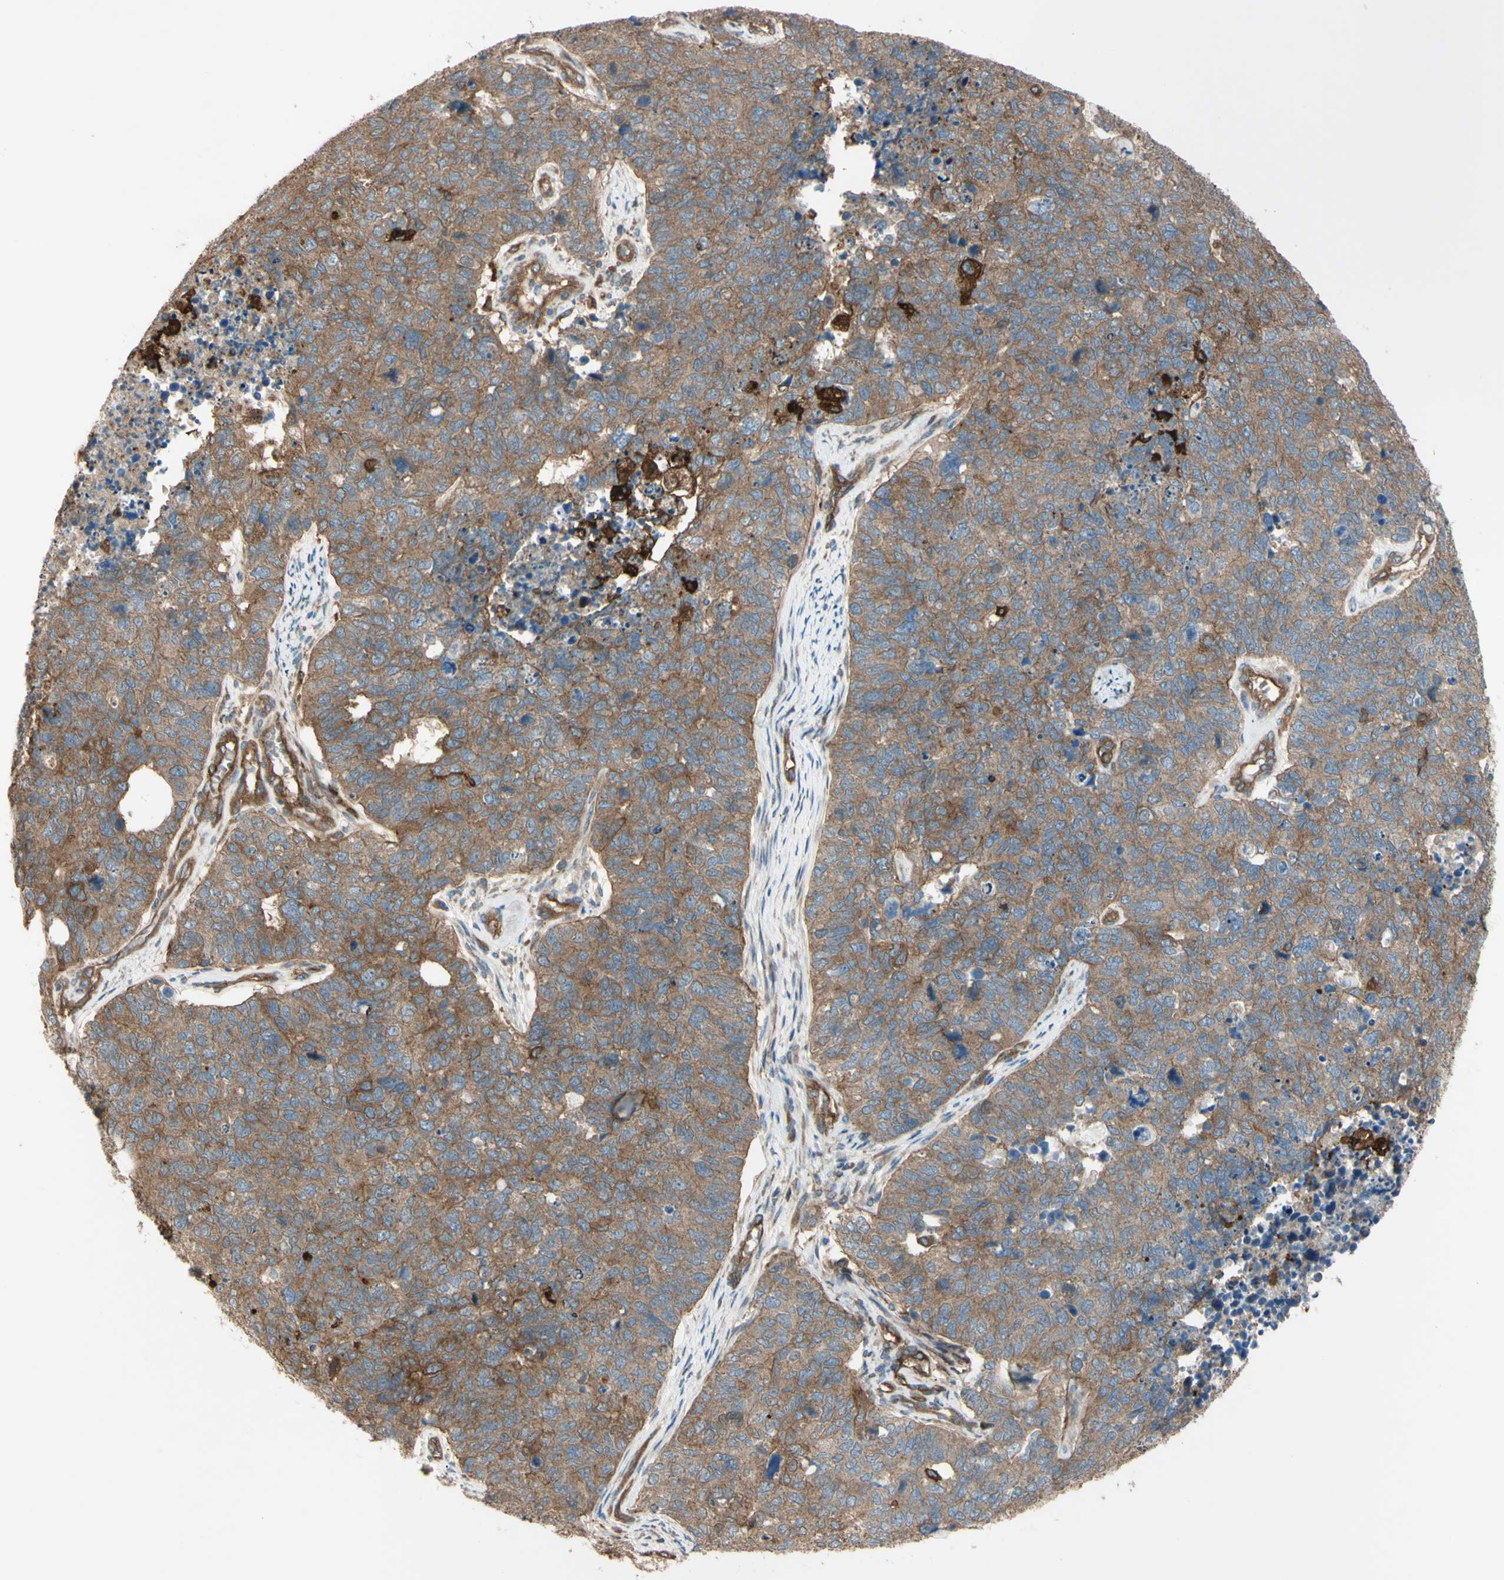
{"staining": {"intensity": "moderate", "quantity": ">75%", "location": "cytoplasmic/membranous"}, "tissue": "cervical cancer", "cell_type": "Tumor cells", "image_type": "cancer", "snomed": [{"axis": "morphology", "description": "Squamous cell carcinoma, NOS"}, {"axis": "topography", "description": "Cervix"}], "caption": "Immunohistochemical staining of human cervical squamous cell carcinoma exhibits medium levels of moderate cytoplasmic/membranous protein staining in about >75% of tumor cells. (IHC, brightfield microscopy, high magnification).", "gene": "PTPN12", "patient": {"sex": "female", "age": 63}}